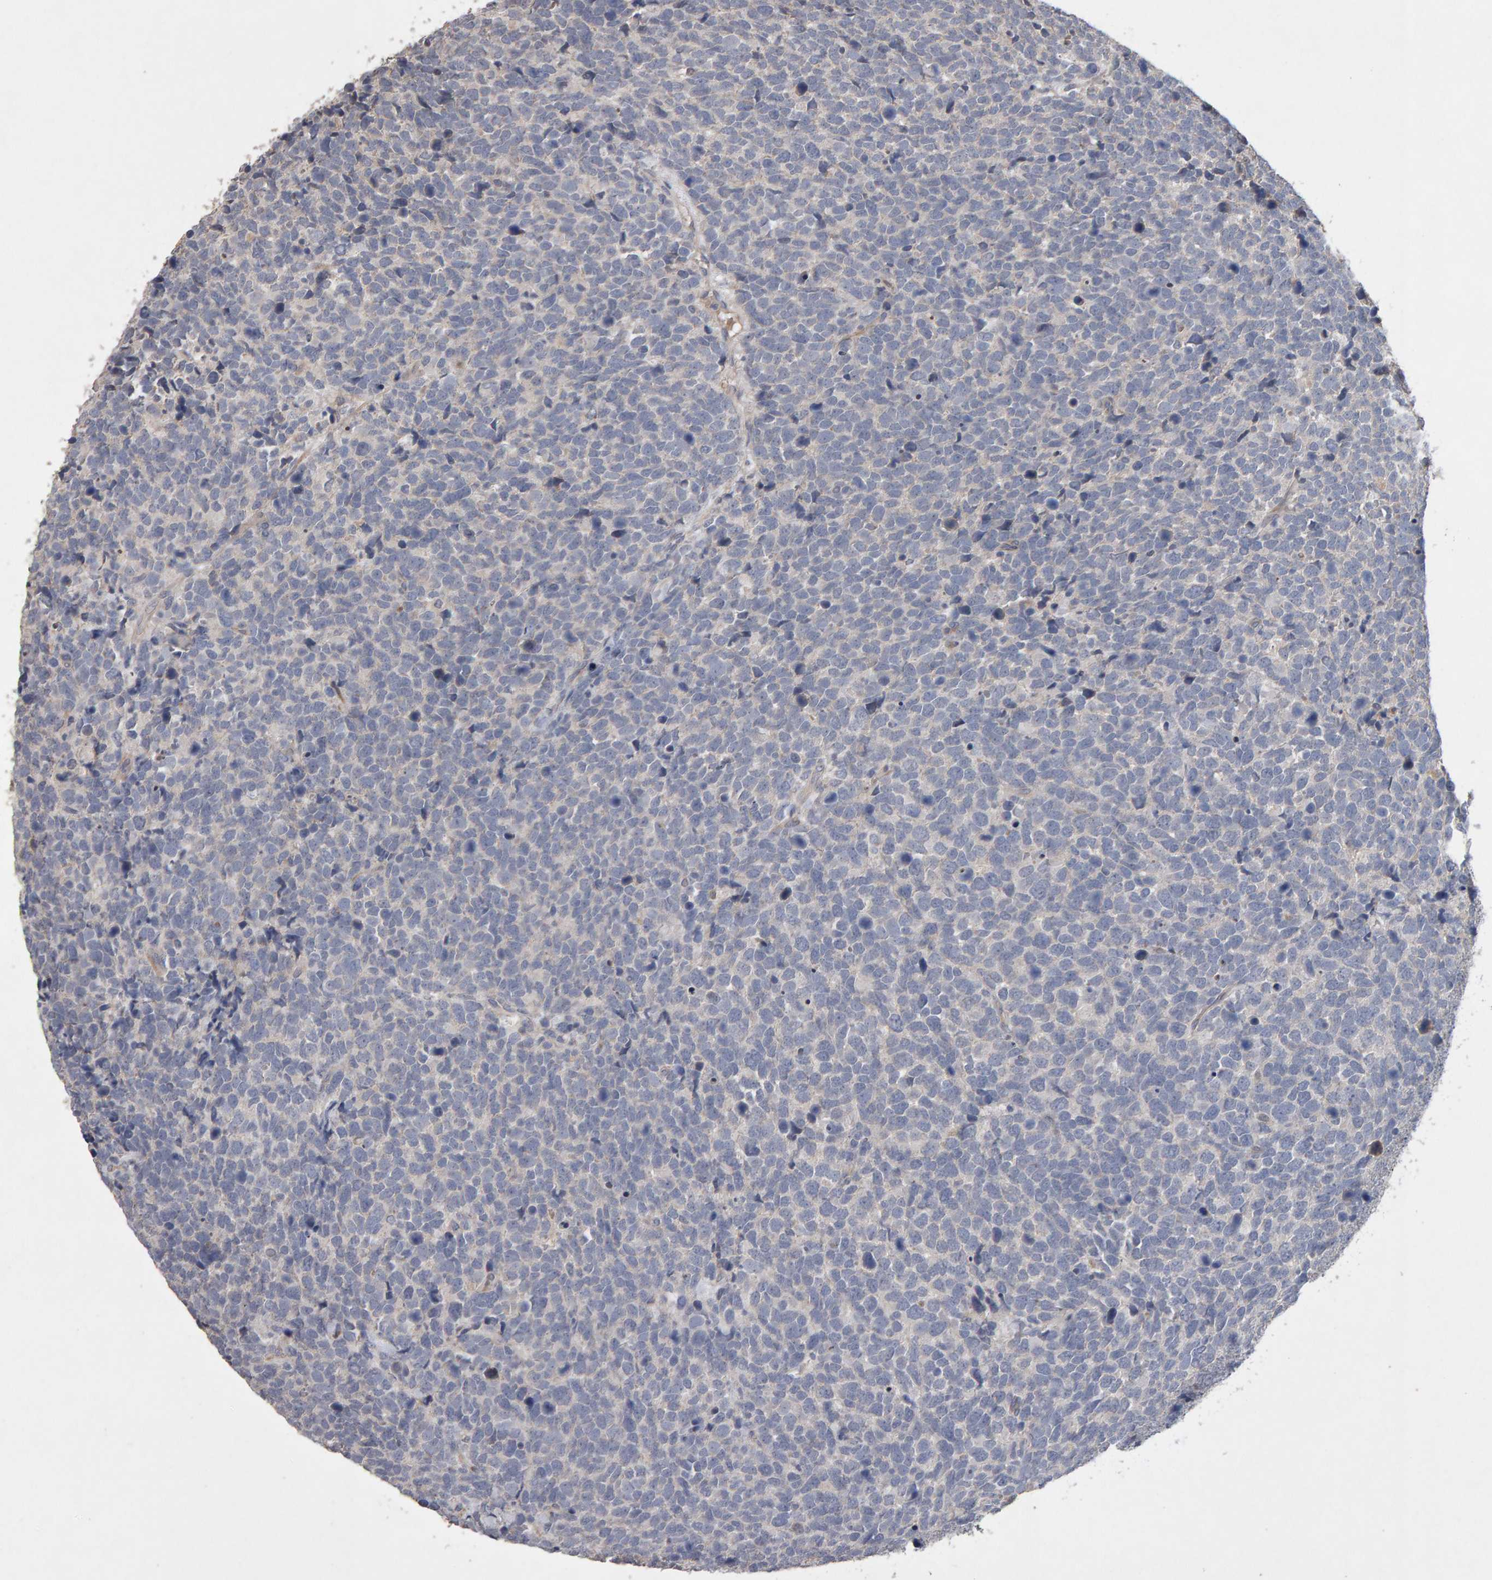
{"staining": {"intensity": "negative", "quantity": "none", "location": "none"}, "tissue": "urothelial cancer", "cell_type": "Tumor cells", "image_type": "cancer", "snomed": [{"axis": "morphology", "description": "Urothelial carcinoma, High grade"}, {"axis": "topography", "description": "Urinary bladder"}], "caption": "Image shows no protein staining in tumor cells of urothelial carcinoma (high-grade) tissue.", "gene": "COASY", "patient": {"sex": "female", "age": 82}}